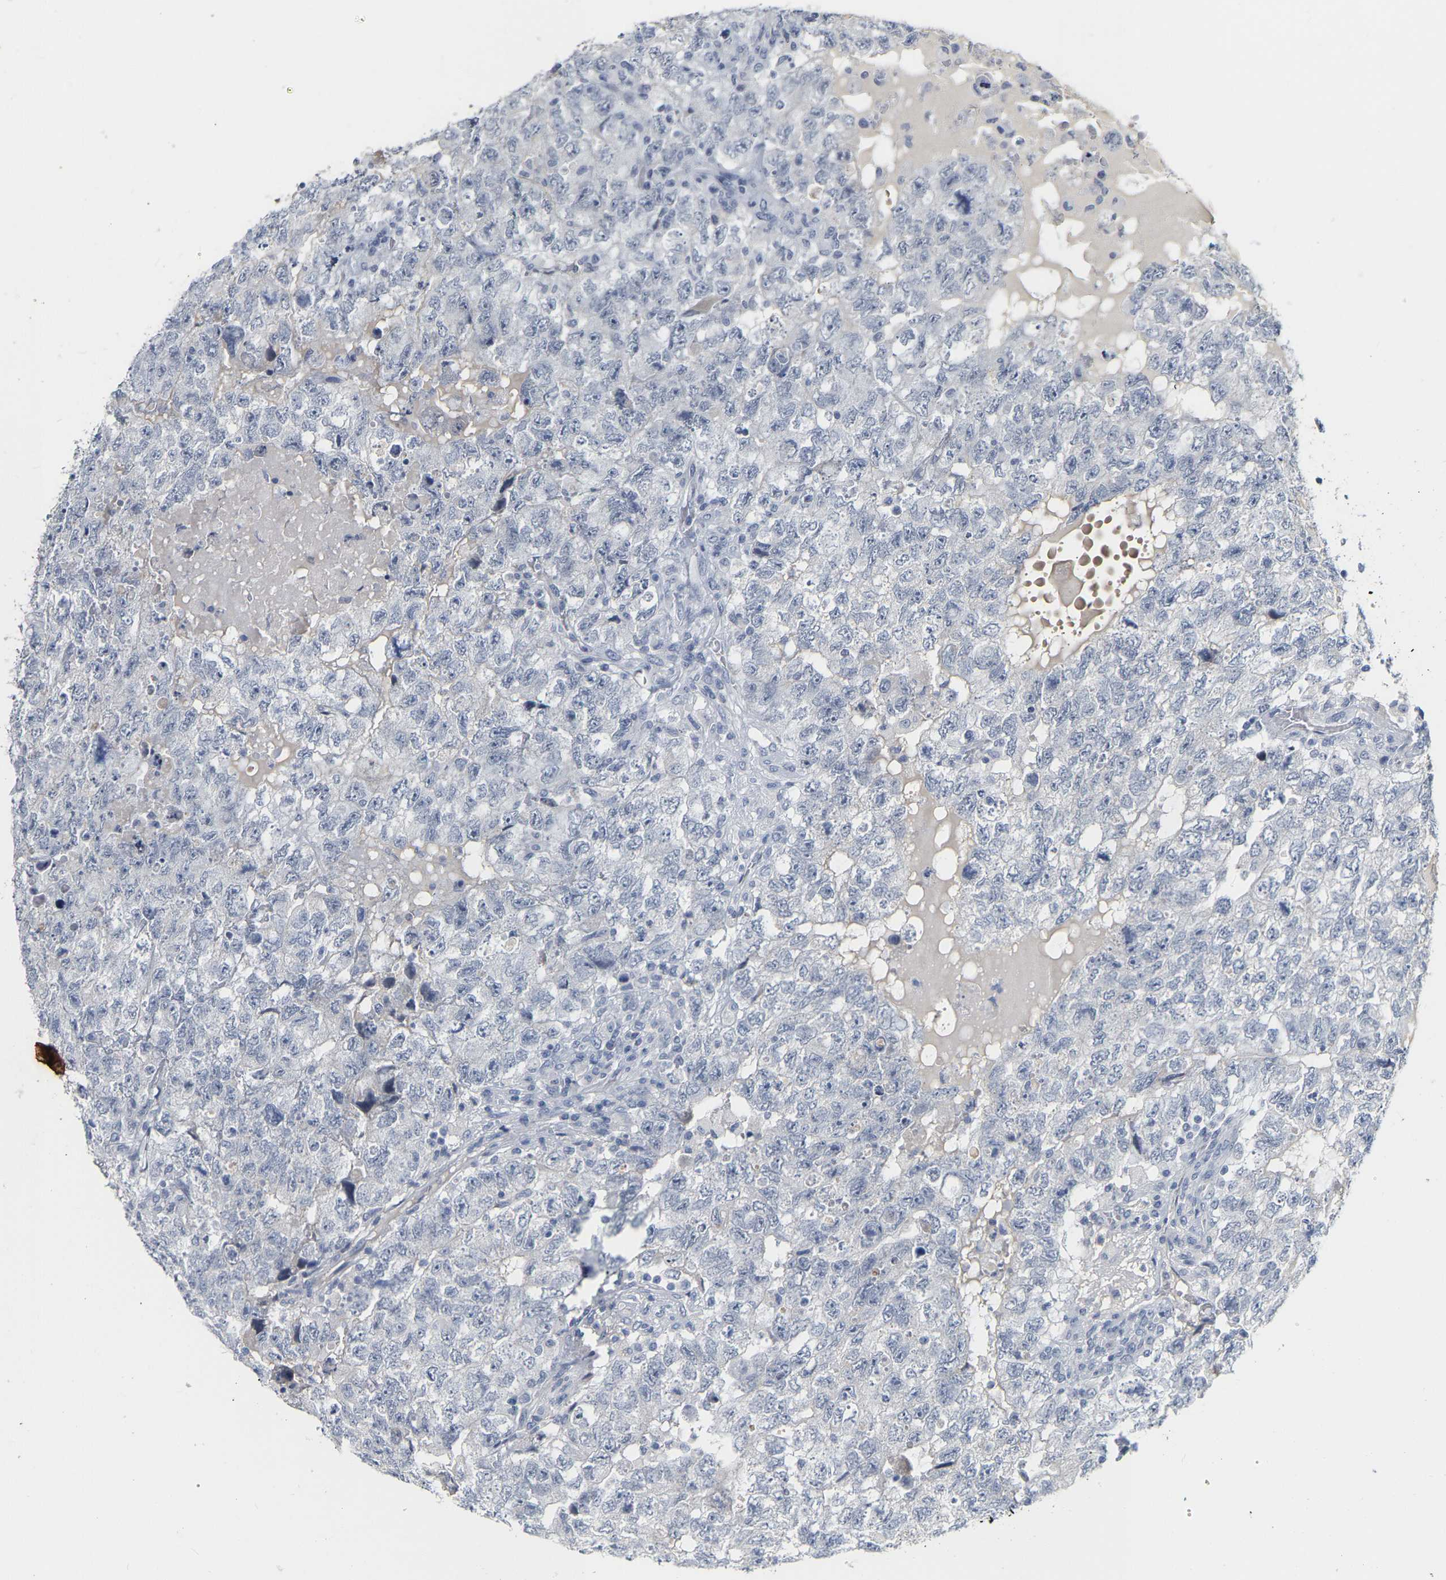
{"staining": {"intensity": "negative", "quantity": "none", "location": "none"}, "tissue": "testis cancer", "cell_type": "Tumor cells", "image_type": "cancer", "snomed": [{"axis": "morphology", "description": "Carcinoma, Embryonal, NOS"}, {"axis": "topography", "description": "Testis"}], "caption": "High power microscopy micrograph of an IHC micrograph of testis cancer, revealing no significant expression in tumor cells.", "gene": "KRT76", "patient": {"sex": "male", "age": 36}}